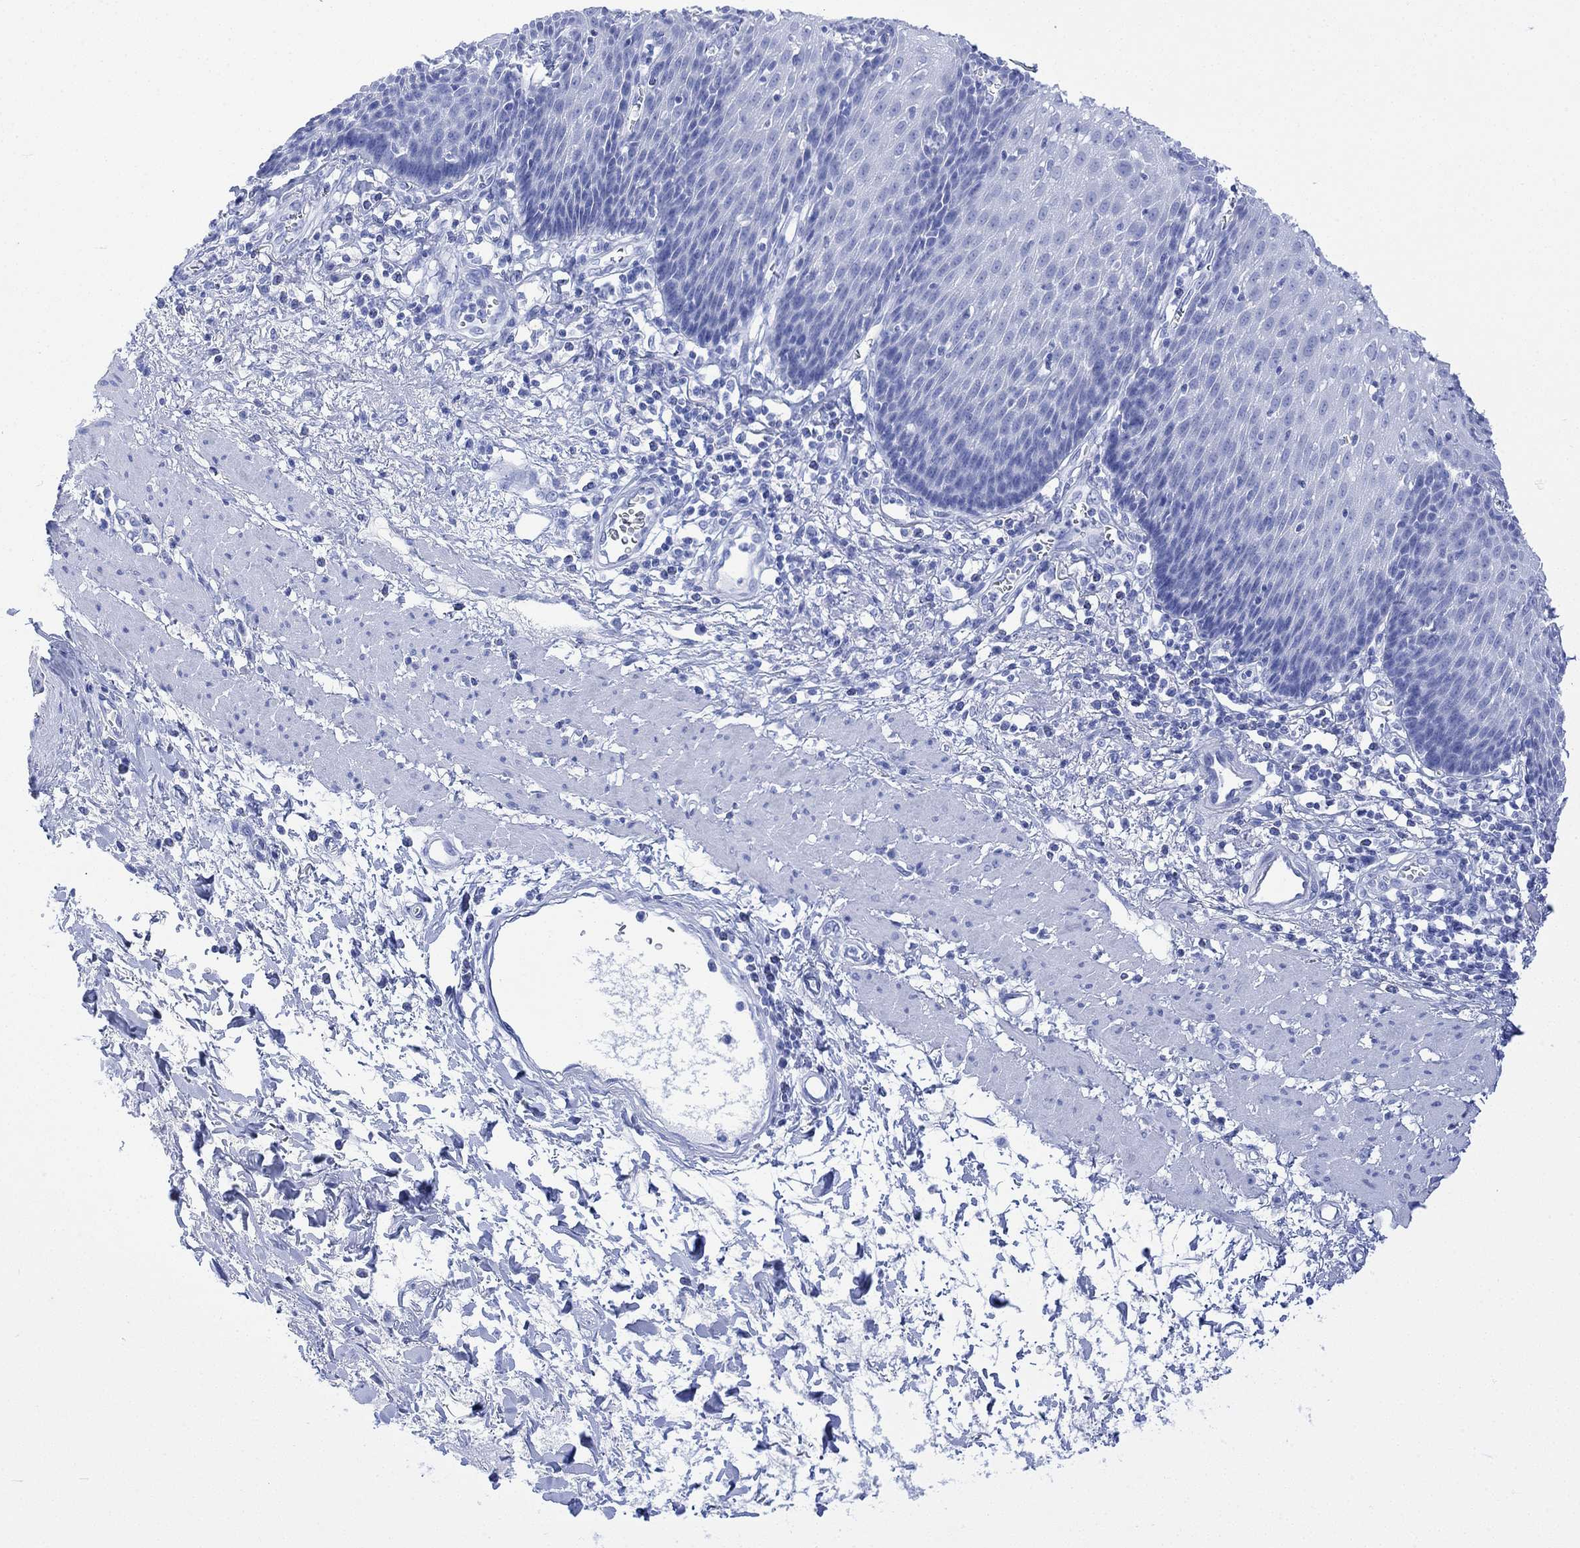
{"staining": {"intensity": "negative", "quantity": "none", "location": "none"}, "tissue": "esophagus", "cell_type": "Squamous epithelial cells", "image_type": "normal", "snomed": [{"axis": "morphology", "description": "Normal tissue, NOS"}, {"axis": "topography", "description": "Esophagus"}], "caption": "A high-resolution histopathology image shows immunohistochemistry (IHC) staining of normal esophagus, which shows no significant expression in squamous epithelial cells. Nuclei are stained in blue.", "gene": "CELF4", "patient": {"sex": "male", "age": 57}}